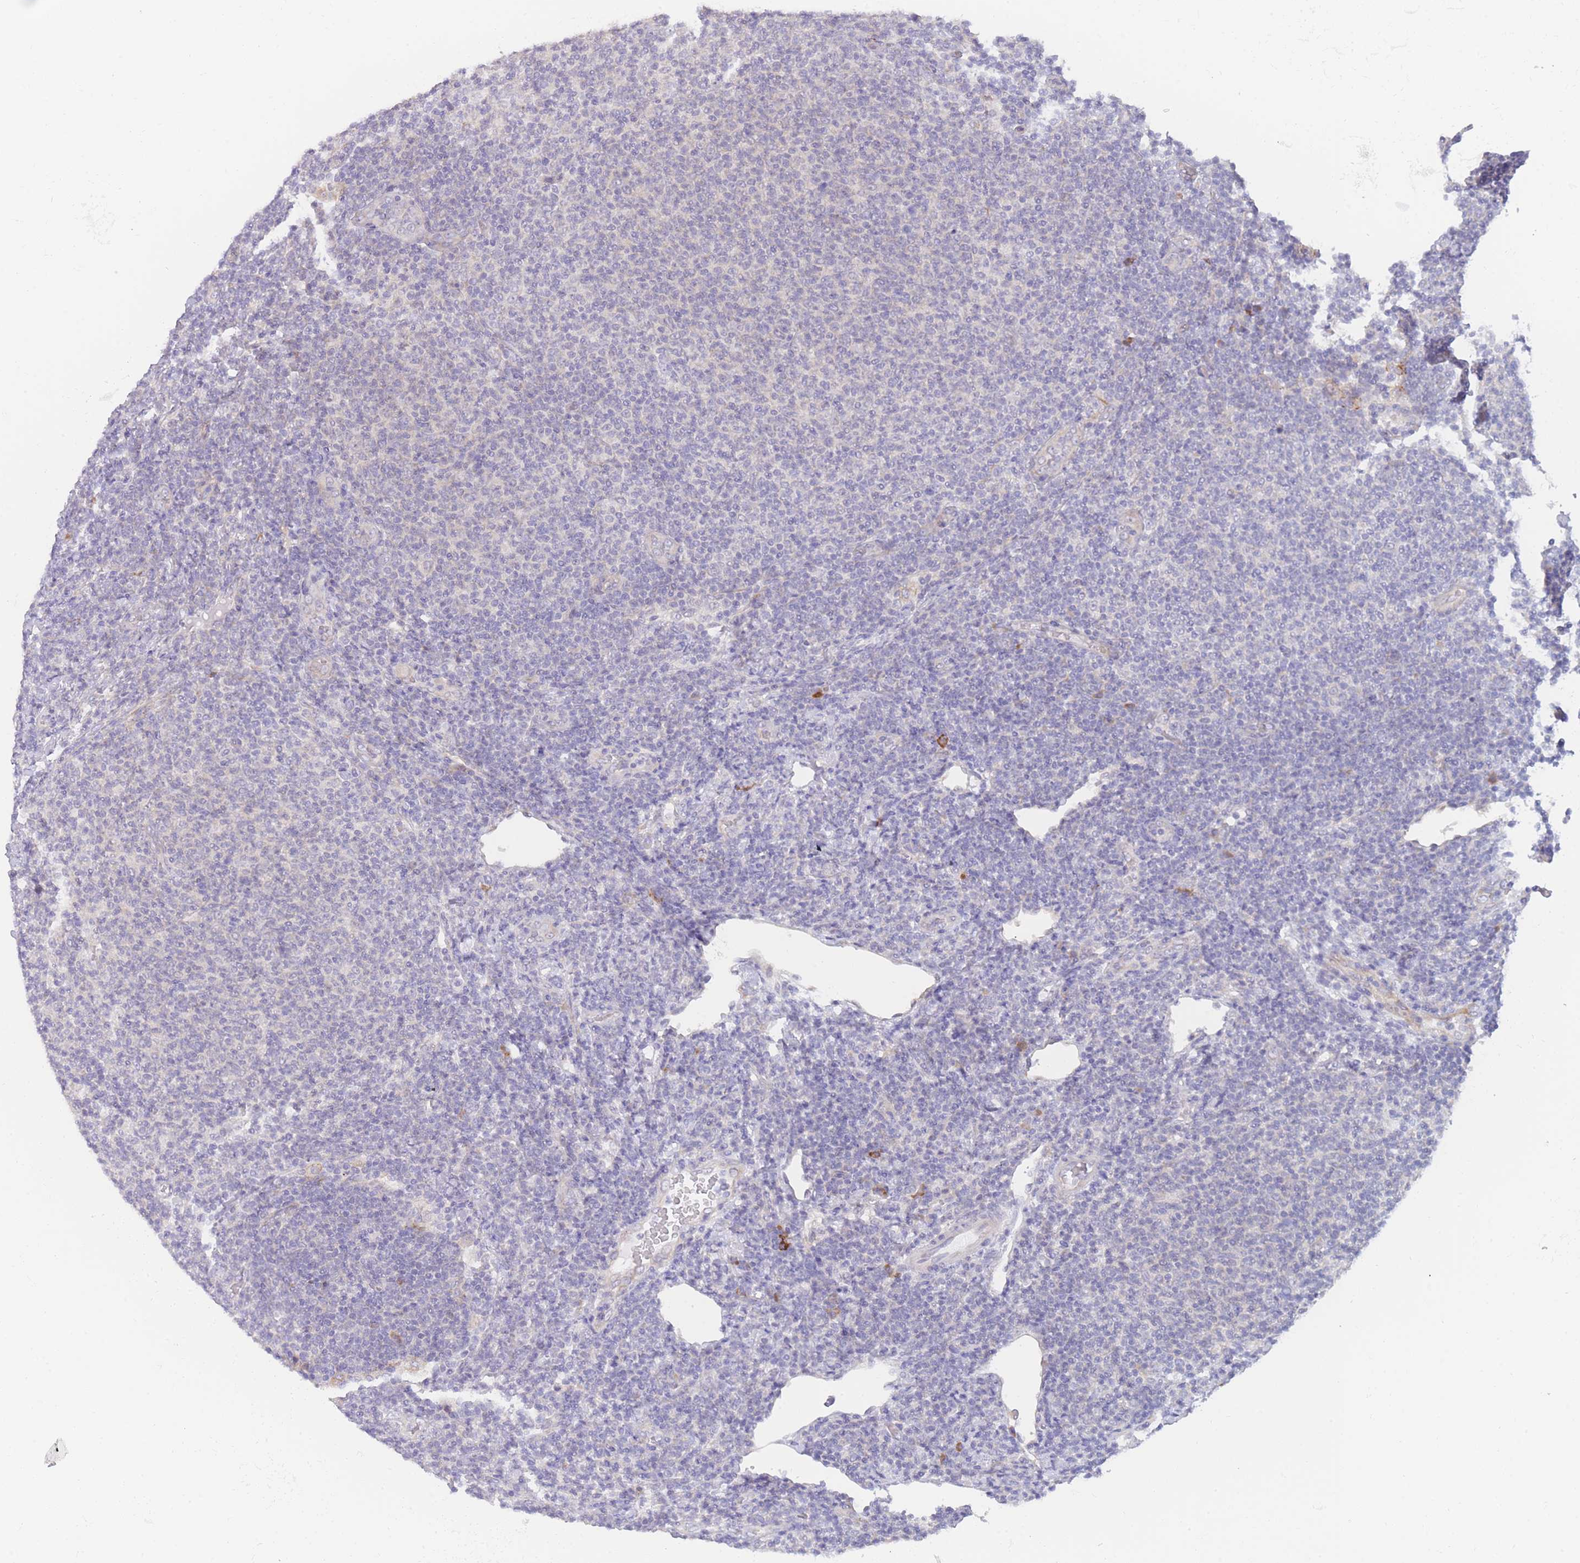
{"staining": {"intensity": "negative", "quantity": "none", "location": "none"}, "tissue": "lymphoma", "cell_type": "Tumor cells", "image_type": "cancer", "snomed": [{"axis": "morphology", "description": "Malignant lymphoma, non-Hodgkin's type, Low grade"}, {"axis": "topography", "description": "Lymph node"}], "caption": "IHC photomicrograph of neoplastic tissue: human lymphoma stained with DAB (3,3'-diaminobenzidine) exhibits no significant protein positivity in tumor cells. The staining is performed using DAB brown chromogen with nuclei counter-stained in using hematoxylin.", "gene": "ZNF510", "patient": {"sex": "male", "age": 66}}